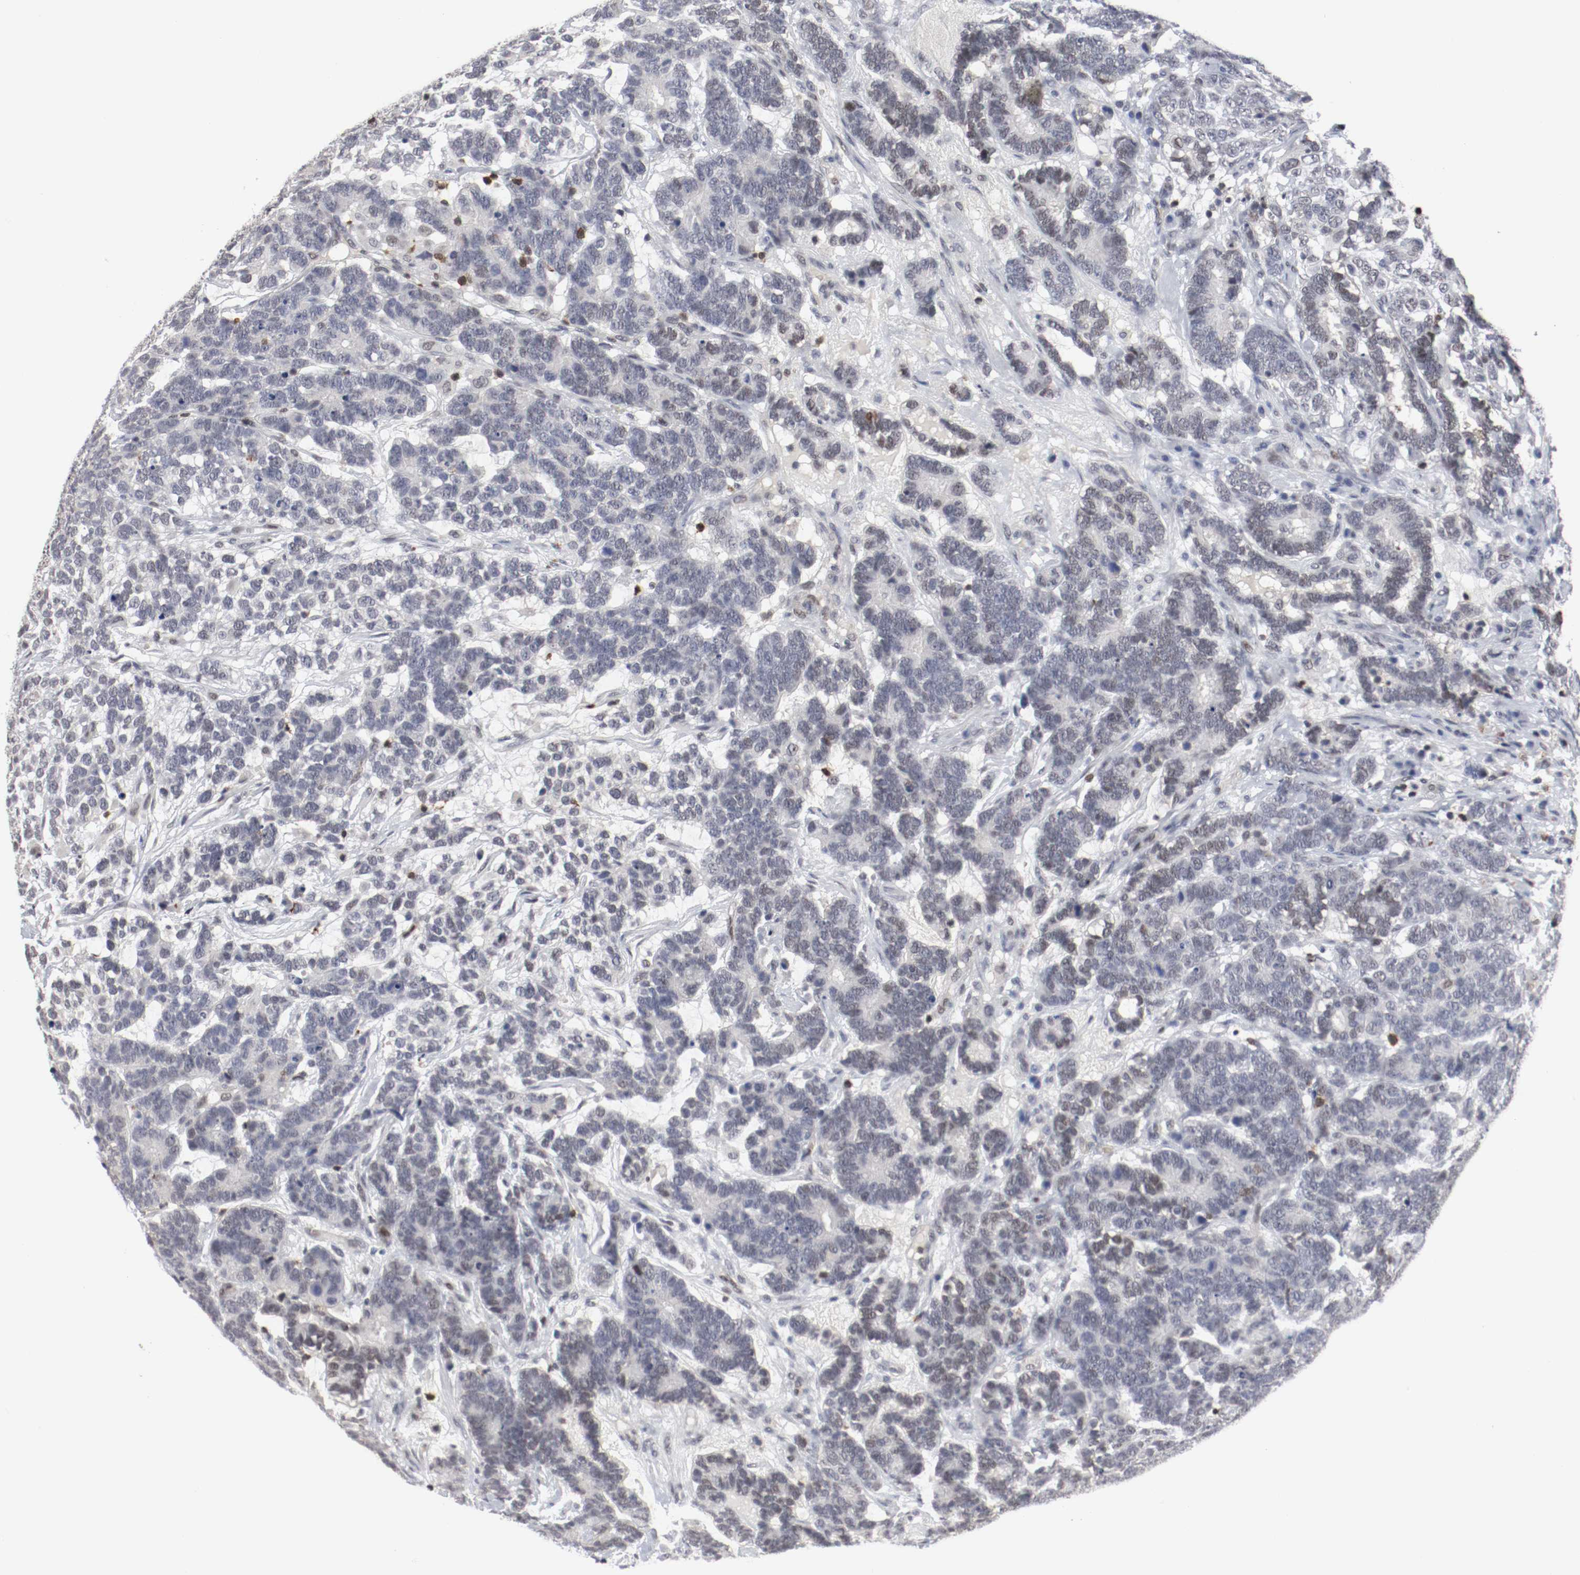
{"staining": {"intensity": "negative", "quantity": "none", "location": "none"}, "tissue": "testis cancer", "cell_type": "Tumor cells", "image_type": "cancer", "snomed": [{"axis": "morphology", "description": "Carcinoma, Embryonal, NOS"}, {"axis": "topography", "description": "Testis"}], "caption": "DAB (3,3'-diaminobenzidine) immunohistochemical staining of testis cancer (embryonal carcinoma) displays no significant staining in tumor cells.", "gene": "JUND", "patient": {"sex": "male", "age": 26}}